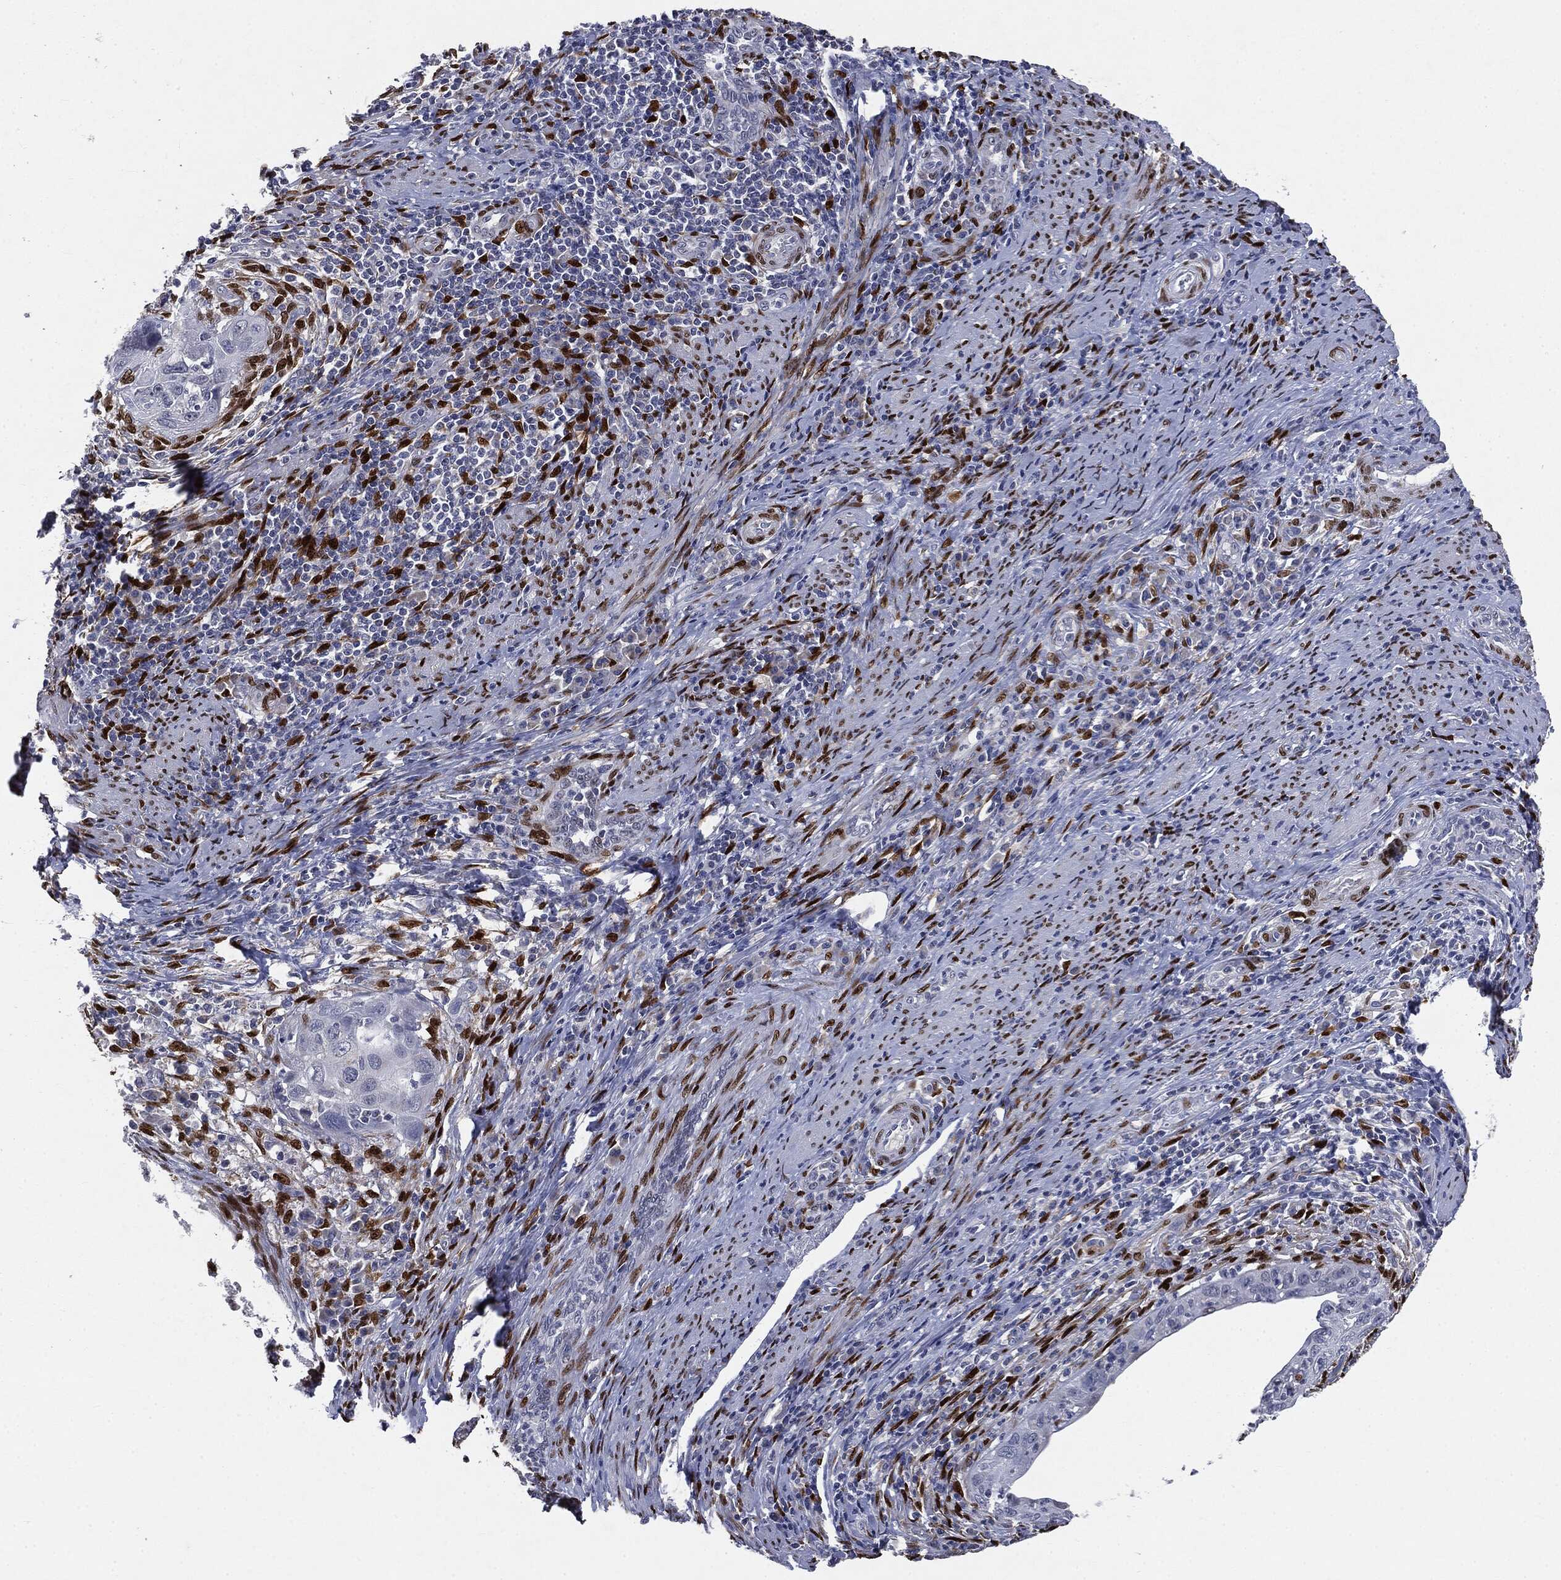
{"staining": {"intensity": "negative", "quantity": "none", "location": "none"}, "tissue": "cervical cancer", "cell_type": "Tumor cells", "image_type": "cancer", "snomed": [{"axis": "morphology", "description": "Squamous cell carcinoma, NOS"}, {"axis": "topography", "description": "Cervix"}], "caption": "The micrograph displays no staining of tumor cells in squamous cell carcinoma (cervical).", "gene": "CASD1", "patient": {"sex": "female", "age": 26}}